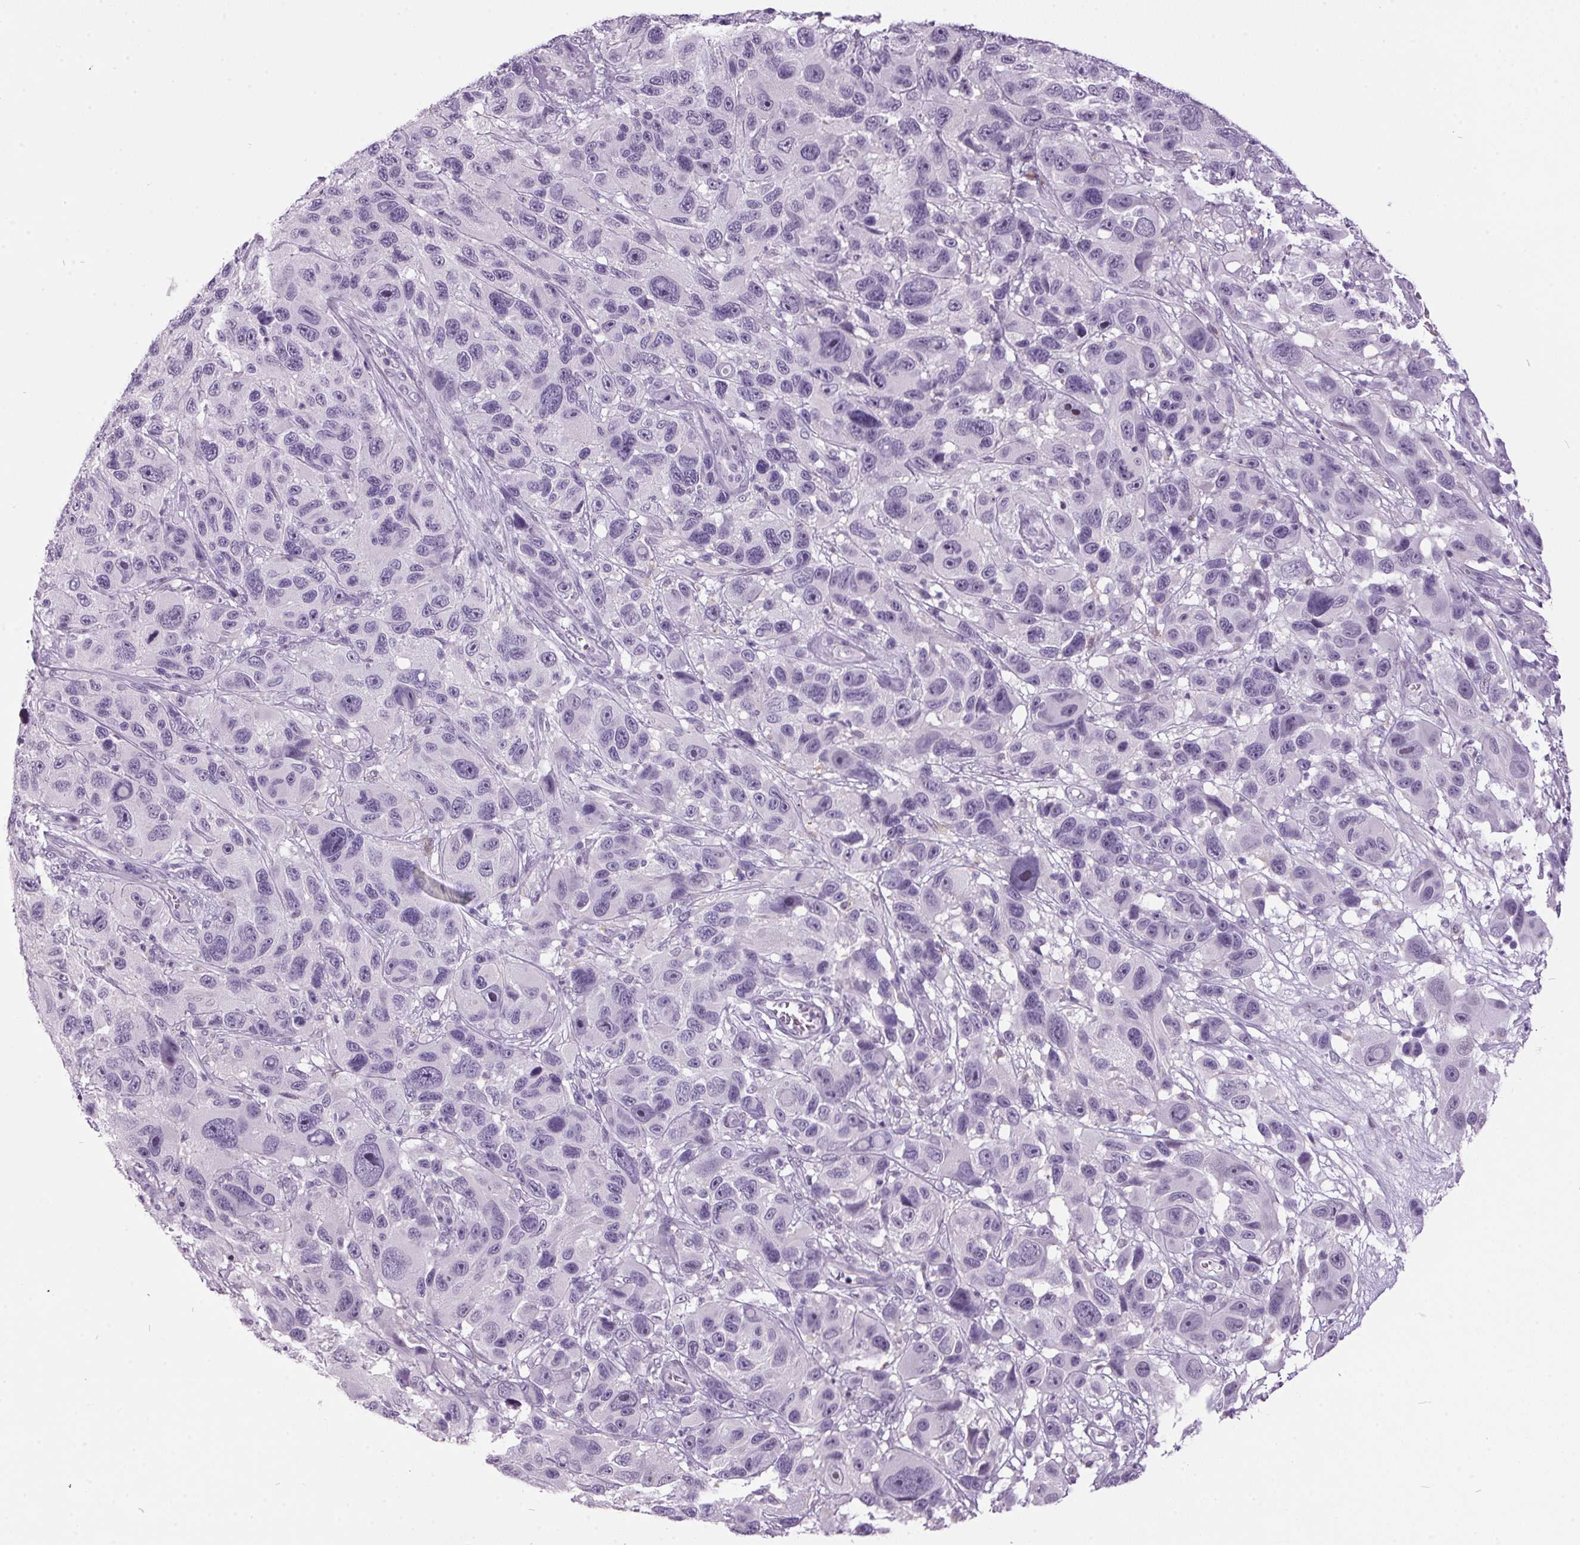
{"staining": {"intensity": "negative", "quantity": "none", "location": "none"}, "tissue": "melanoma", "cell_type": "Tumor cells", "image_type": "cancer", "snomed": [{"axis": "morphology", "description": "Malignant melanoma, NOS"}, {"axis": "topography", "description": "Skin"}], "caption": "Immunohistochemistry photomicrograph of human malignant melanoma stained for a protein (brown), which demonstrates no expression in tumor cells.", "gene": "ODAD2", "patient": {"sex": "male", "age": 53}}